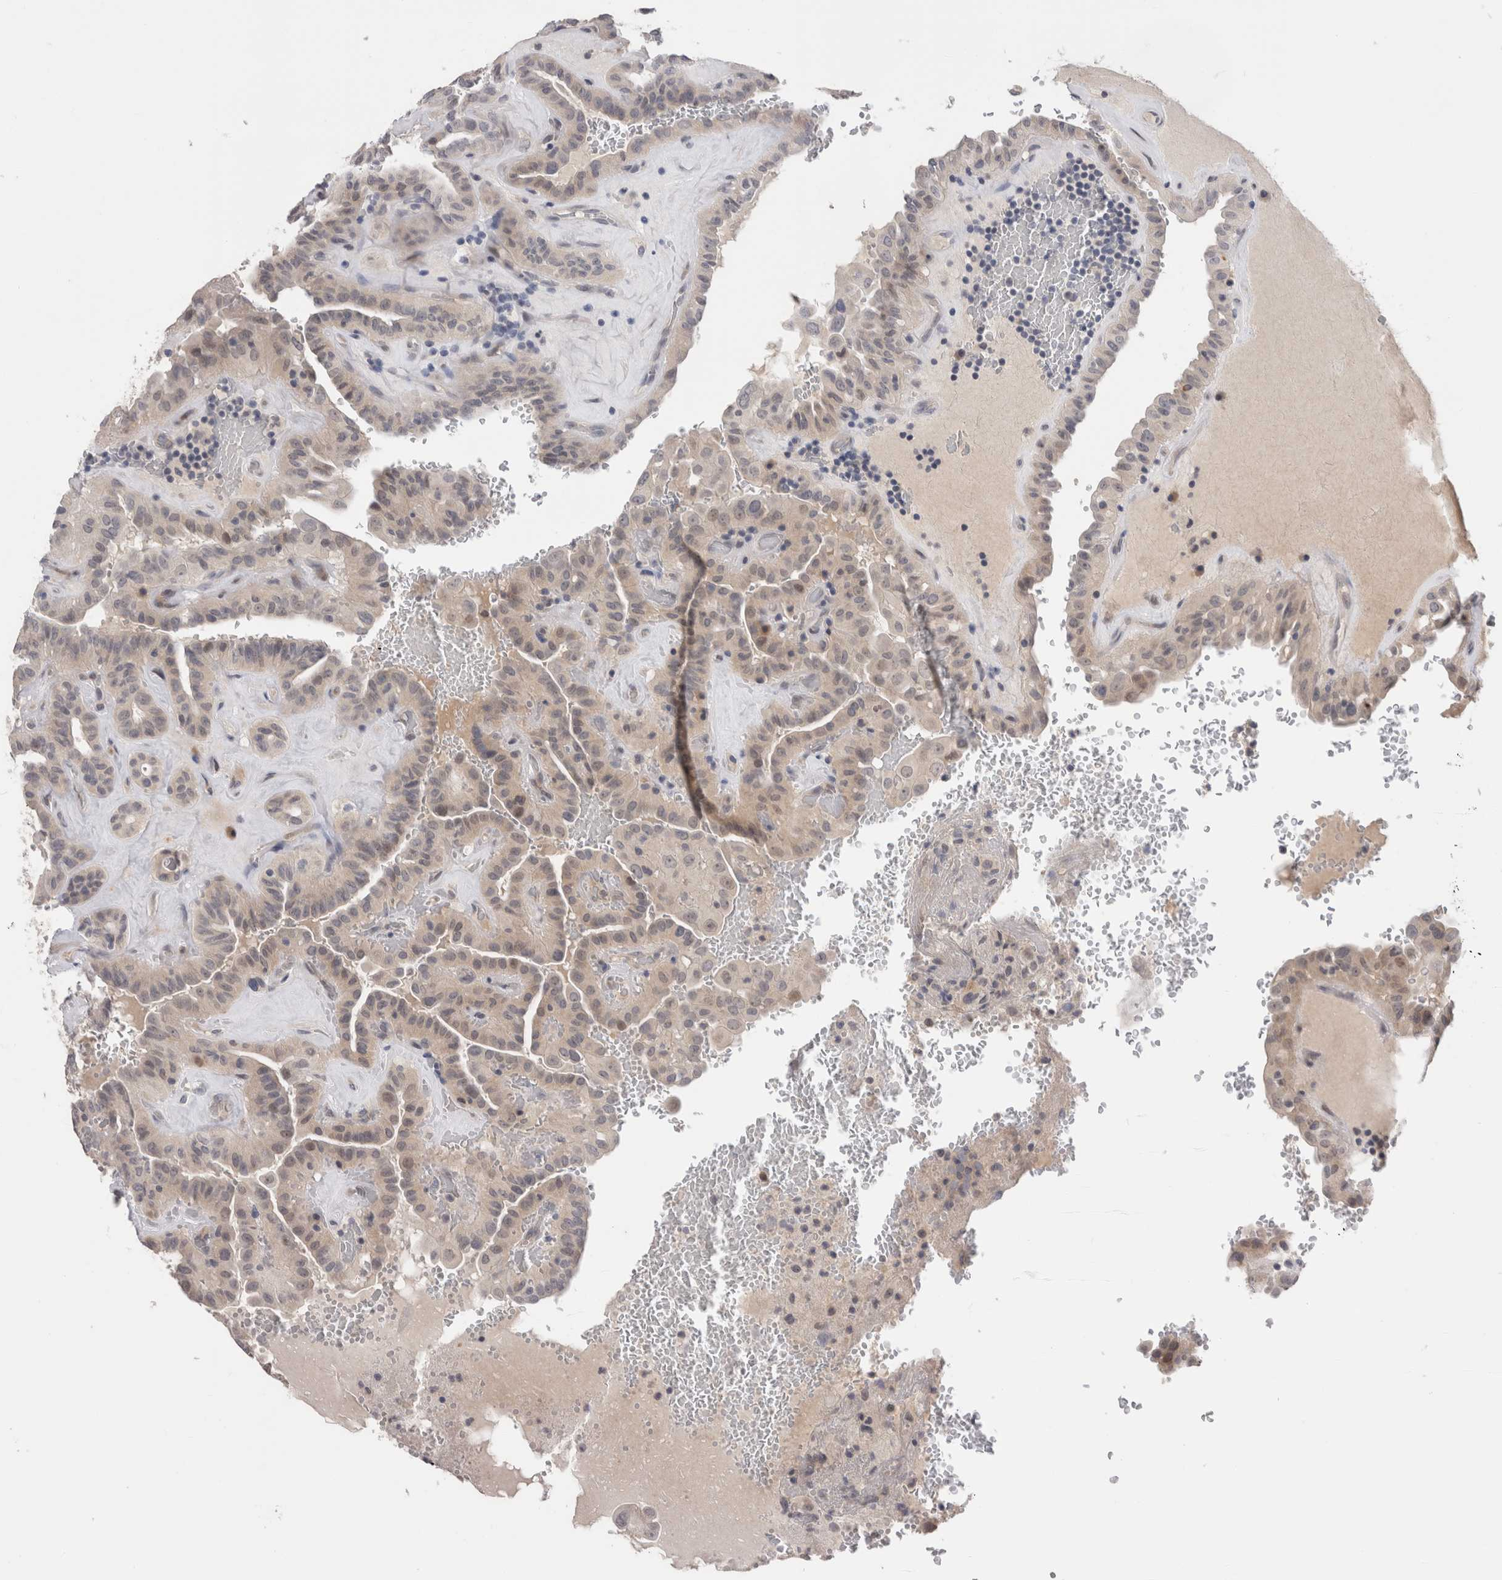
{"staining": {"intensity": "weak", "quantity": "<25%", "location": "cytoplasmic/membranous"}, "tissue": "thyroid cancer", "cell_type": "Tumor cells", "image_type": "cancer", "snomed": [{"axis": "morphology", "description": "Papillary adenocarcinoma, NOS"}, {"axis": "topography", "description": "Thyroid gland"}], "caption": "DAB (3,3'-diaminobenzidine) immunohistochemical staining of human thyroid cancer (papillary adenocarcinoma) exhibits no significant staining in tumor cells.", "gene": "CRYBG1", "patient": {"sex": "male", "age": 77}}